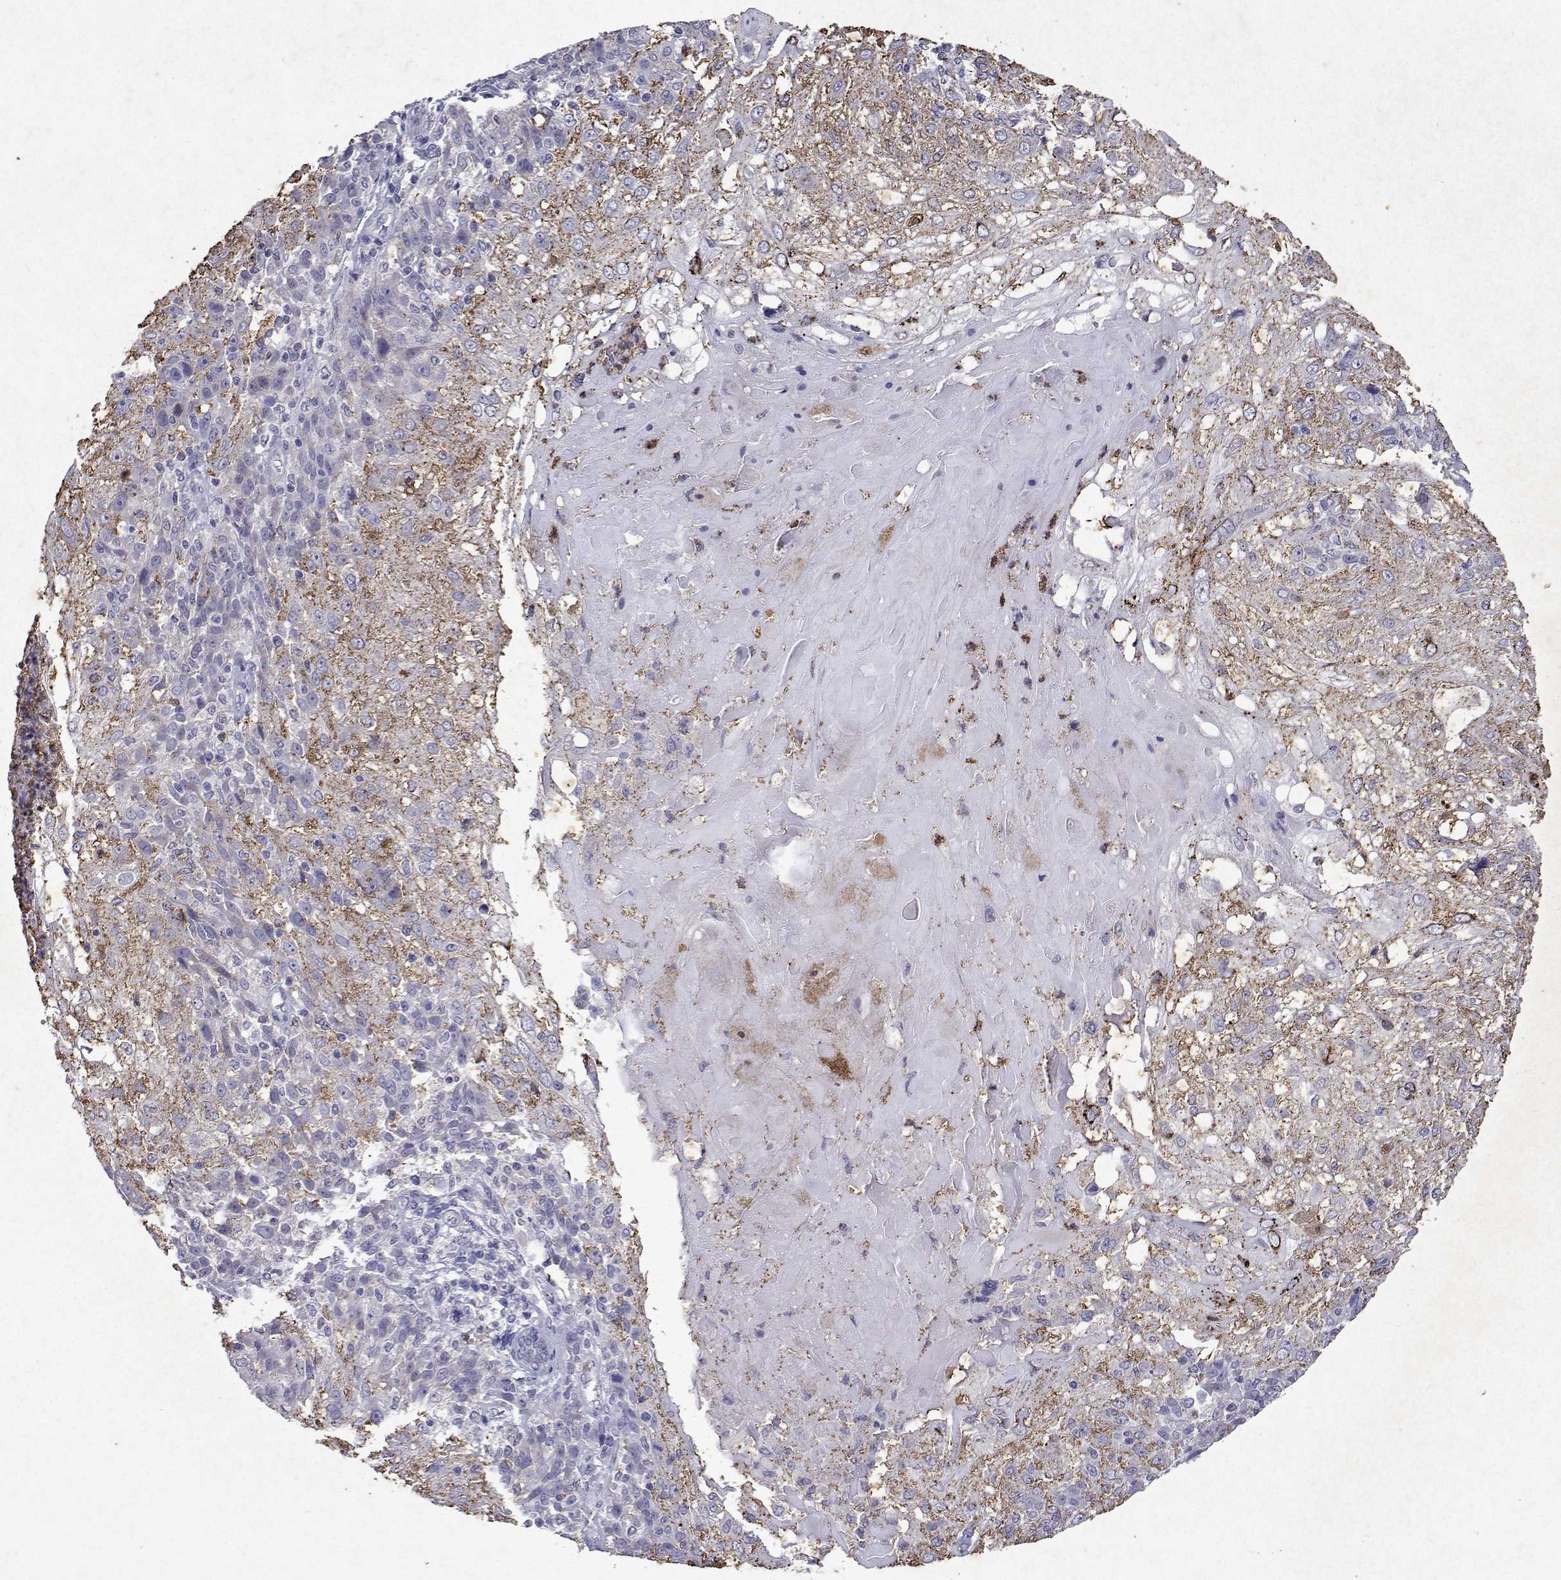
{"staining": {"intensity": "moderate", "quantity": "25%-75%", "location": "cytoplasmic/membranous"}, "tissue": "skin cancer", "cell_type": "Tumor cells", "image_type": "cancer", "snomed": [{"axis": "morphology", "description": "Normal tissue, NOS"}, {"axis": "morphology", "description": "Squamous cell carcinoma, NOS"}, {"axis": "topography", "description": "Skin"}], "caption": "Skin squamous cell carcinoma stained with DAB immunohistochemistry displays medium levels of moderate cytoplasmic/membranous staining in approximately 25%-75% of tumor cells.", "gene": "DUSP28", "patient": {"sex": "female", "age": 83}}